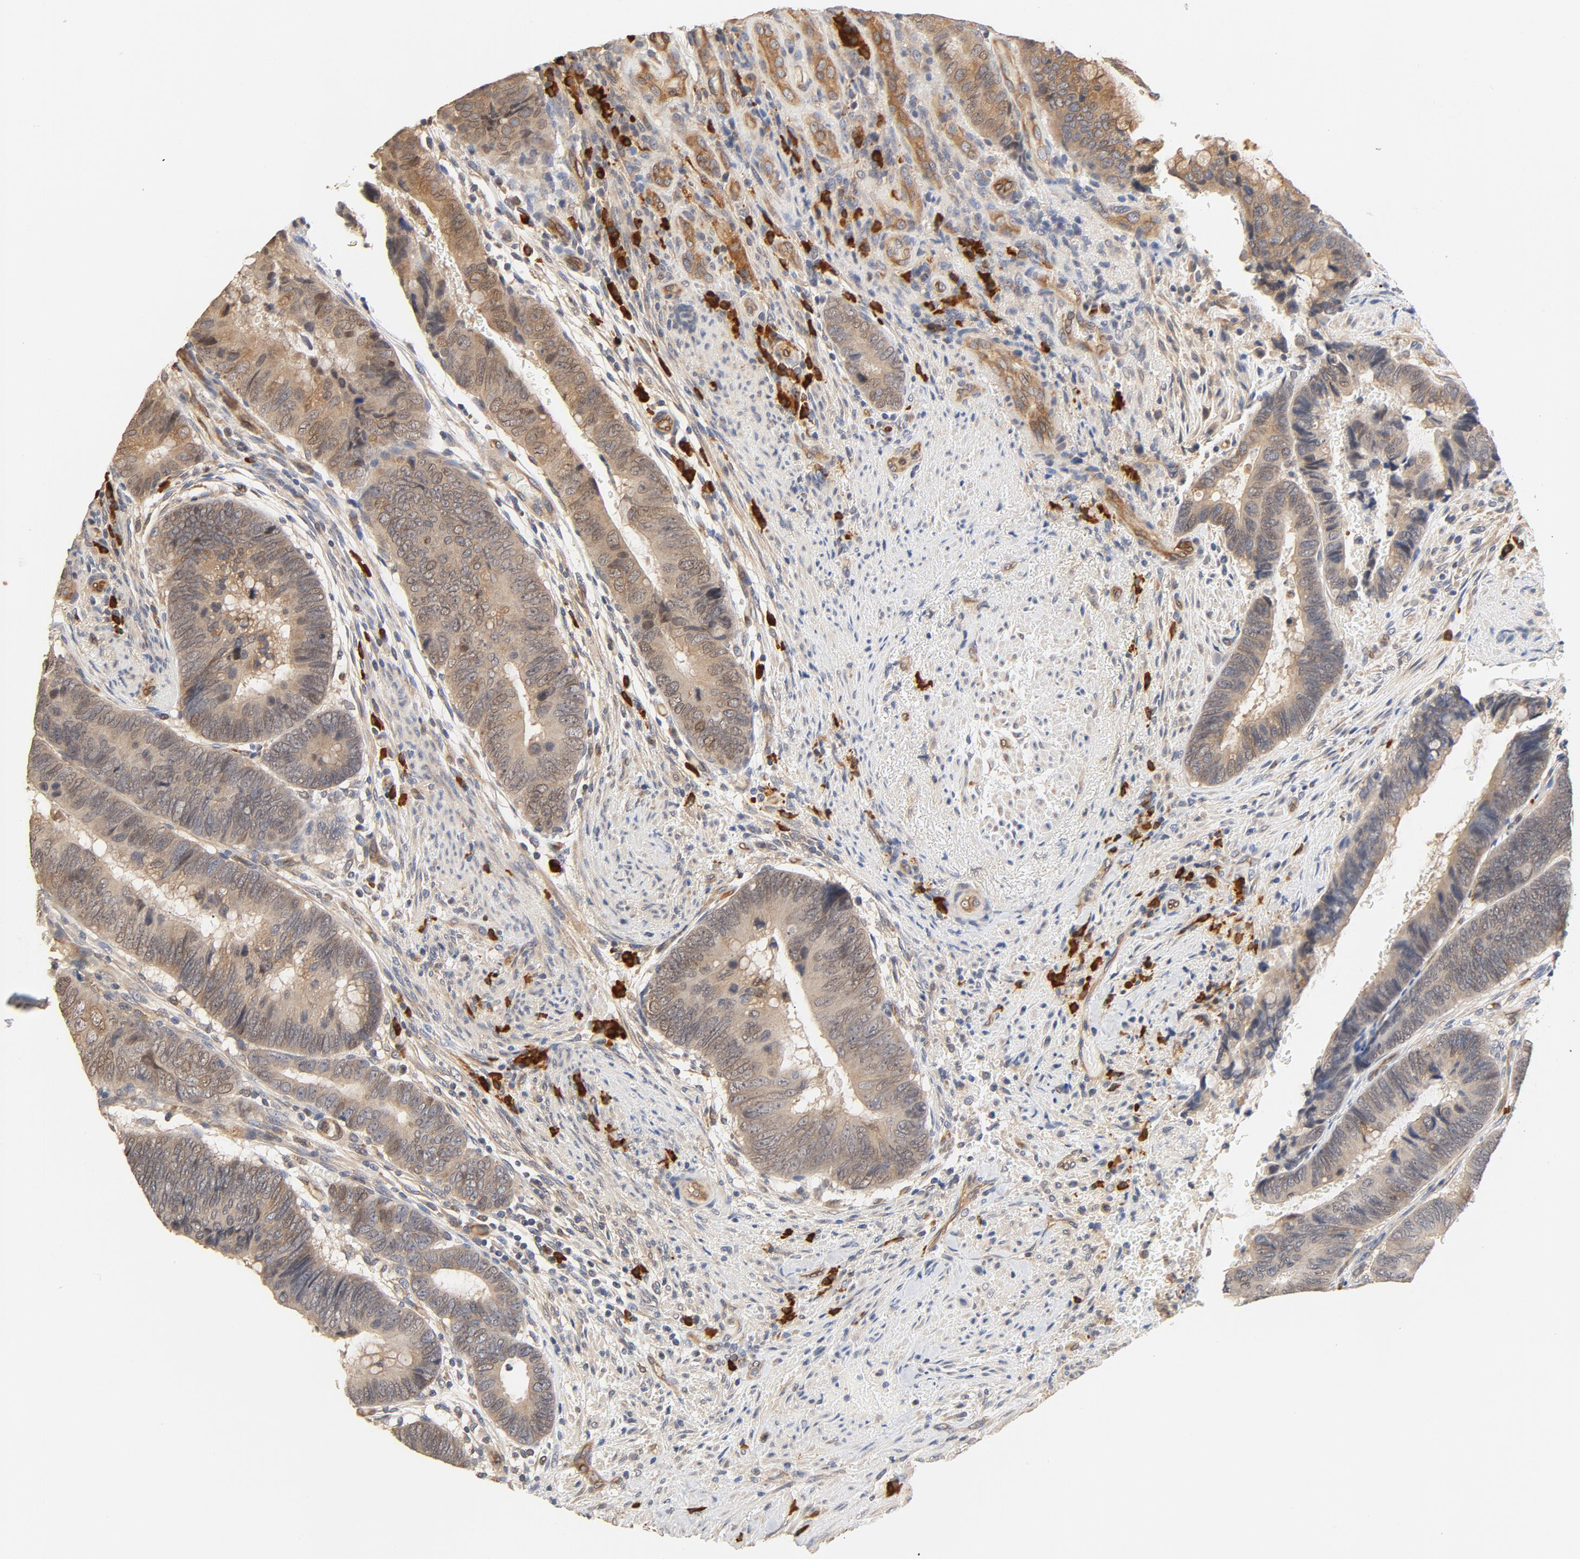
{"staining": {"intensity": "weak", "quantity": ">75%", "location": "cytoplasmic/membranous,nuclear"}, "tissue": "colorectal cancer", "cell_type": "Tumor cells", "image_type": "cancer", "snomed": [{"axis": "morphology", "description": "Normal tissue, NOS"}, {"axis": "morphology", "description": "Adenocarcinoma, NOS"}, {"axis": "topography", "description": "Rectum"}], "caption": "Colorectal cancer stained with a brown dye shows weak cytoplasmic/membranous and nuclear positive staining in approximately >75% of tumor cells.", "gene": "UBE2J1", "patient": {"sex": "male", "age": 92}}